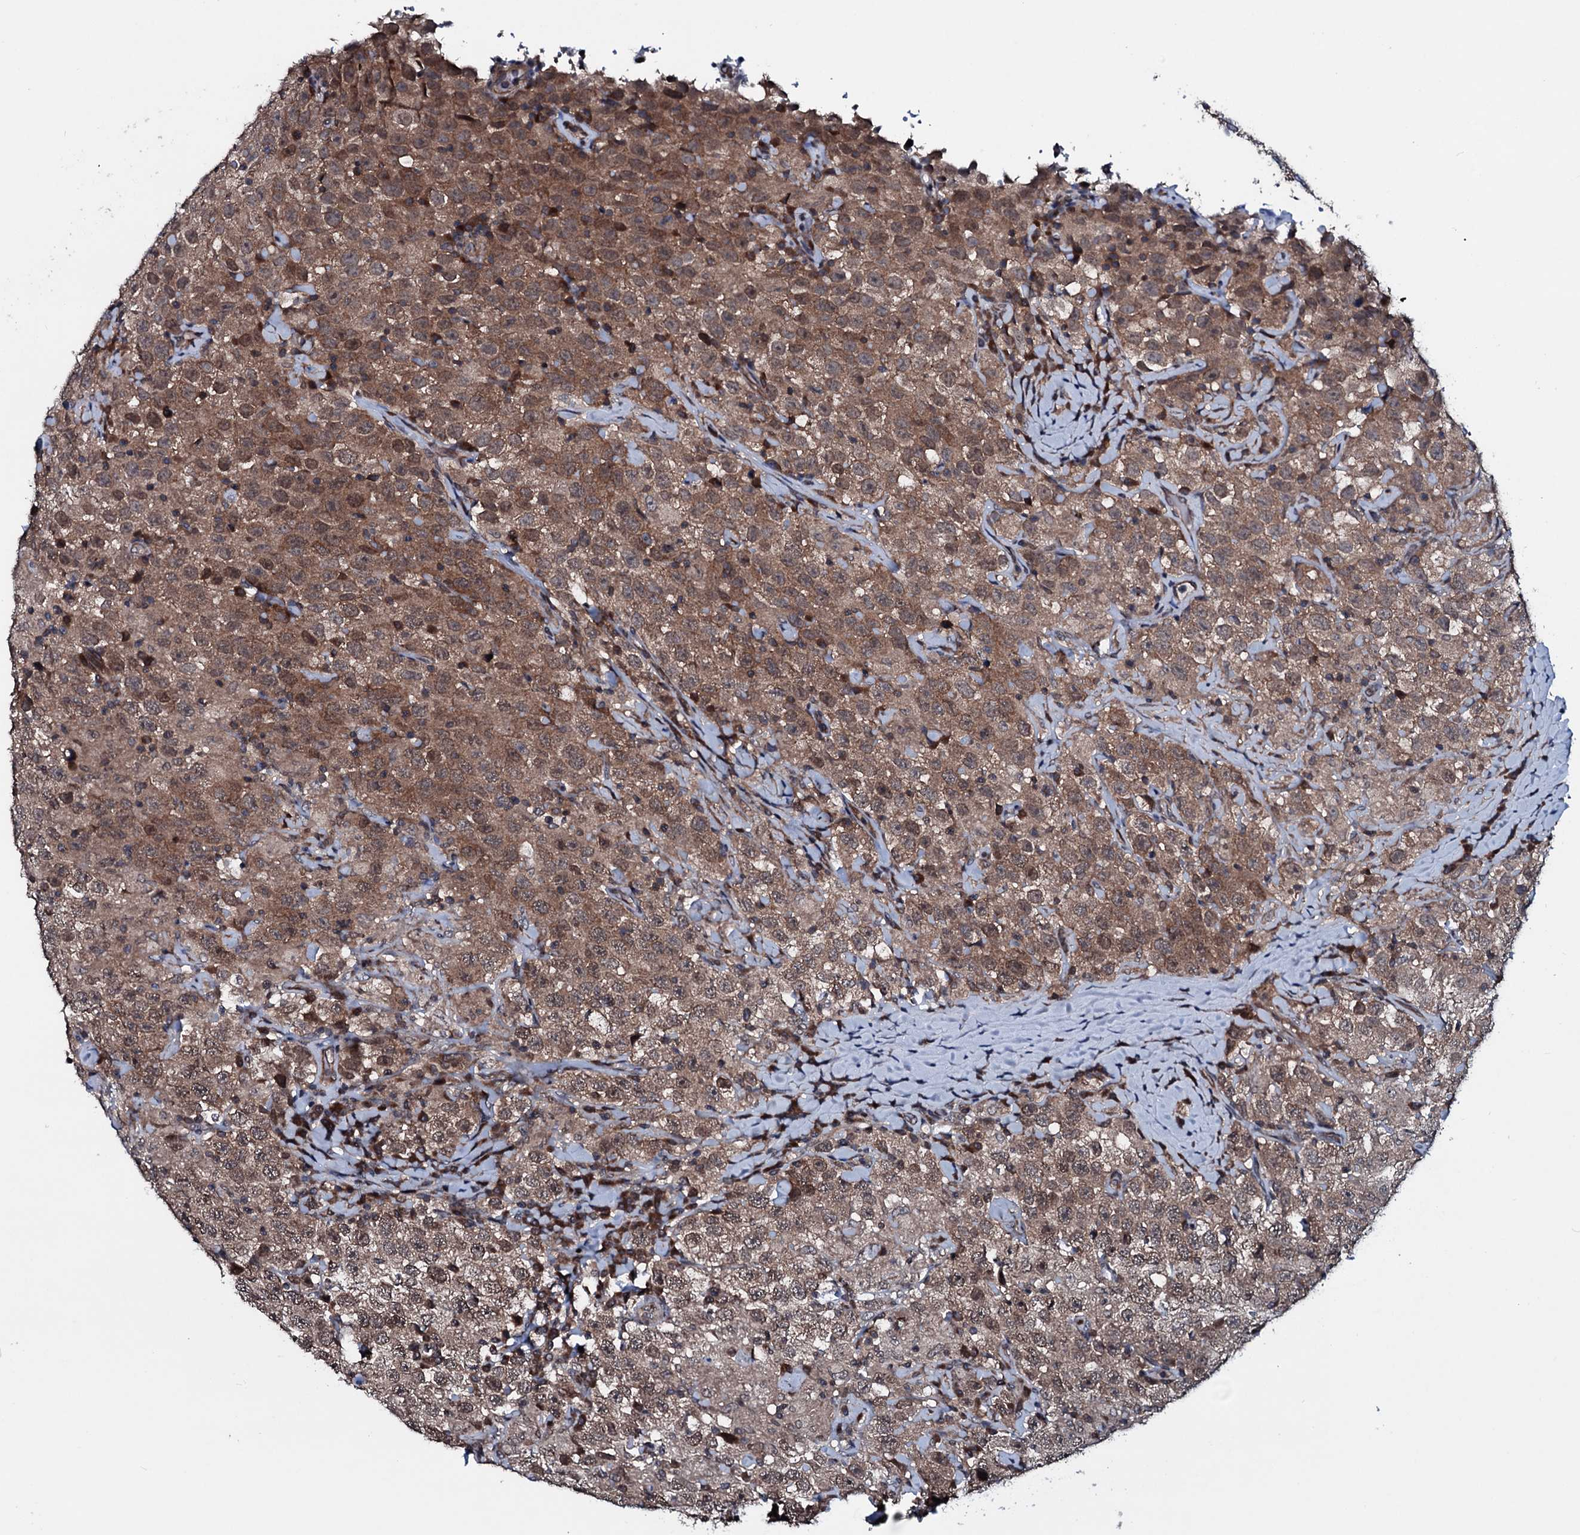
{"staining": {"intensity": "moderate", "quantity": ">75%", "location": "cytoplasmic/membranous,nuclear"}, "tissue": "testis cancer", "cell_type": "Tumor cells", "image_type": "cancer", "snomed": [{"axis": "morphology", "description": "Seminoma, NOS"}, {"axis": "topography", "description": "Testis"}], "caption": "IHC image of human testis cancer stained for a protein (brown), which displays medium levels of moderate cytoplasmic/membranous and nuclear positivity in about >75% of tumor cells.", "gene": "OGFOD2", "patient": {"sex": "male", "age": 41}}